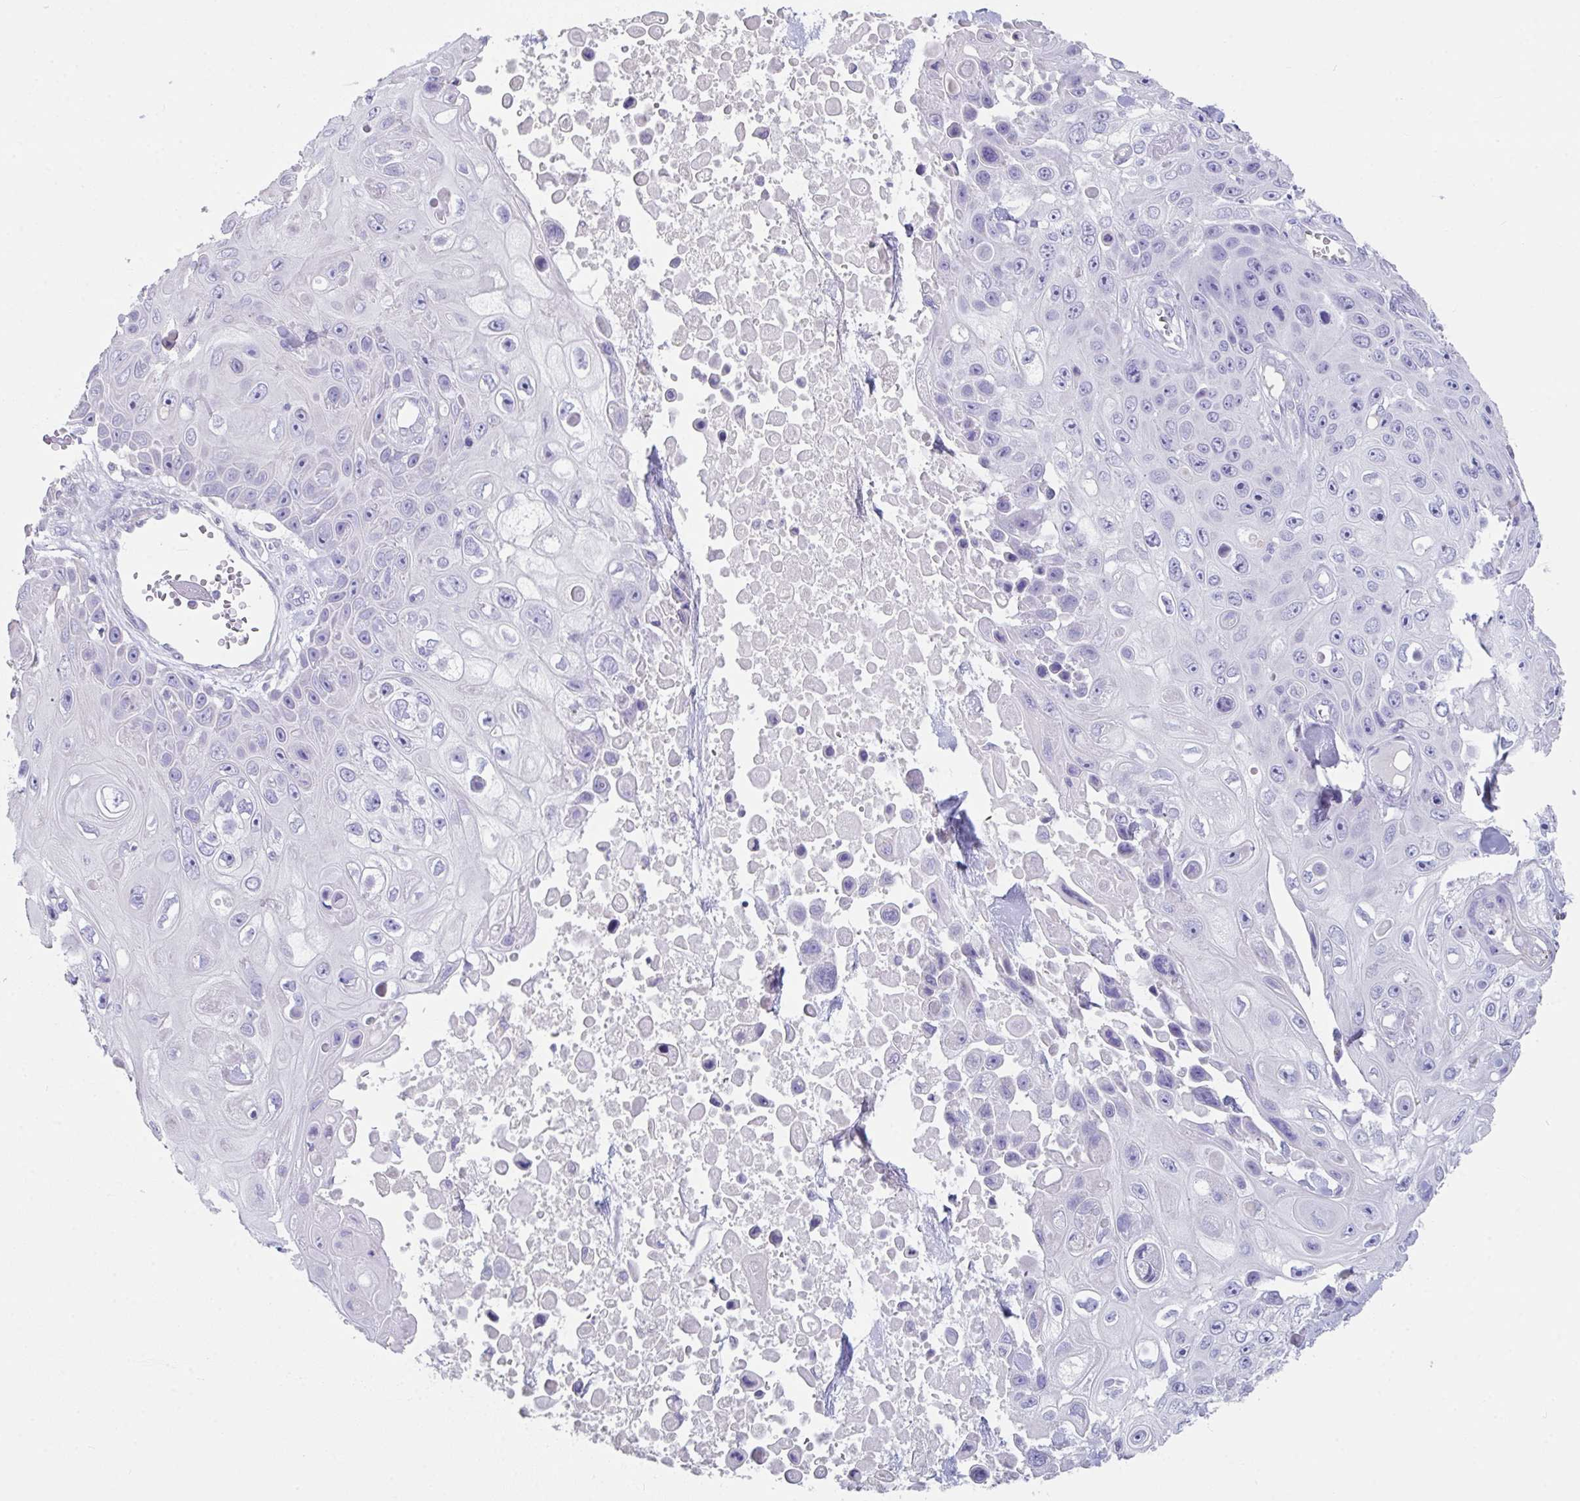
{"staining": {"intensity": "negative", "quantity": "none", "location": "none"}, "tissue": "skin cancer", "cell_type": "Tumor cells", "image_type": "cancer", "snomed": [{"axis": "morphology", "description": "Squamous cell carcinoma, NOS"}, {"axis": "topography", "description": "Skin"}], "caption": "Image shows no protein positivity in tumor cells of skin cancer (squamous cell carcinoma) tissue. (DAB (3,3'-diaminobenzidine) immunohistochemistry (IHC) visualized using brightfield microscopy, high magnification).", "gene": "SLC44A4", "patient": {"sex": "male", "age": 82}}